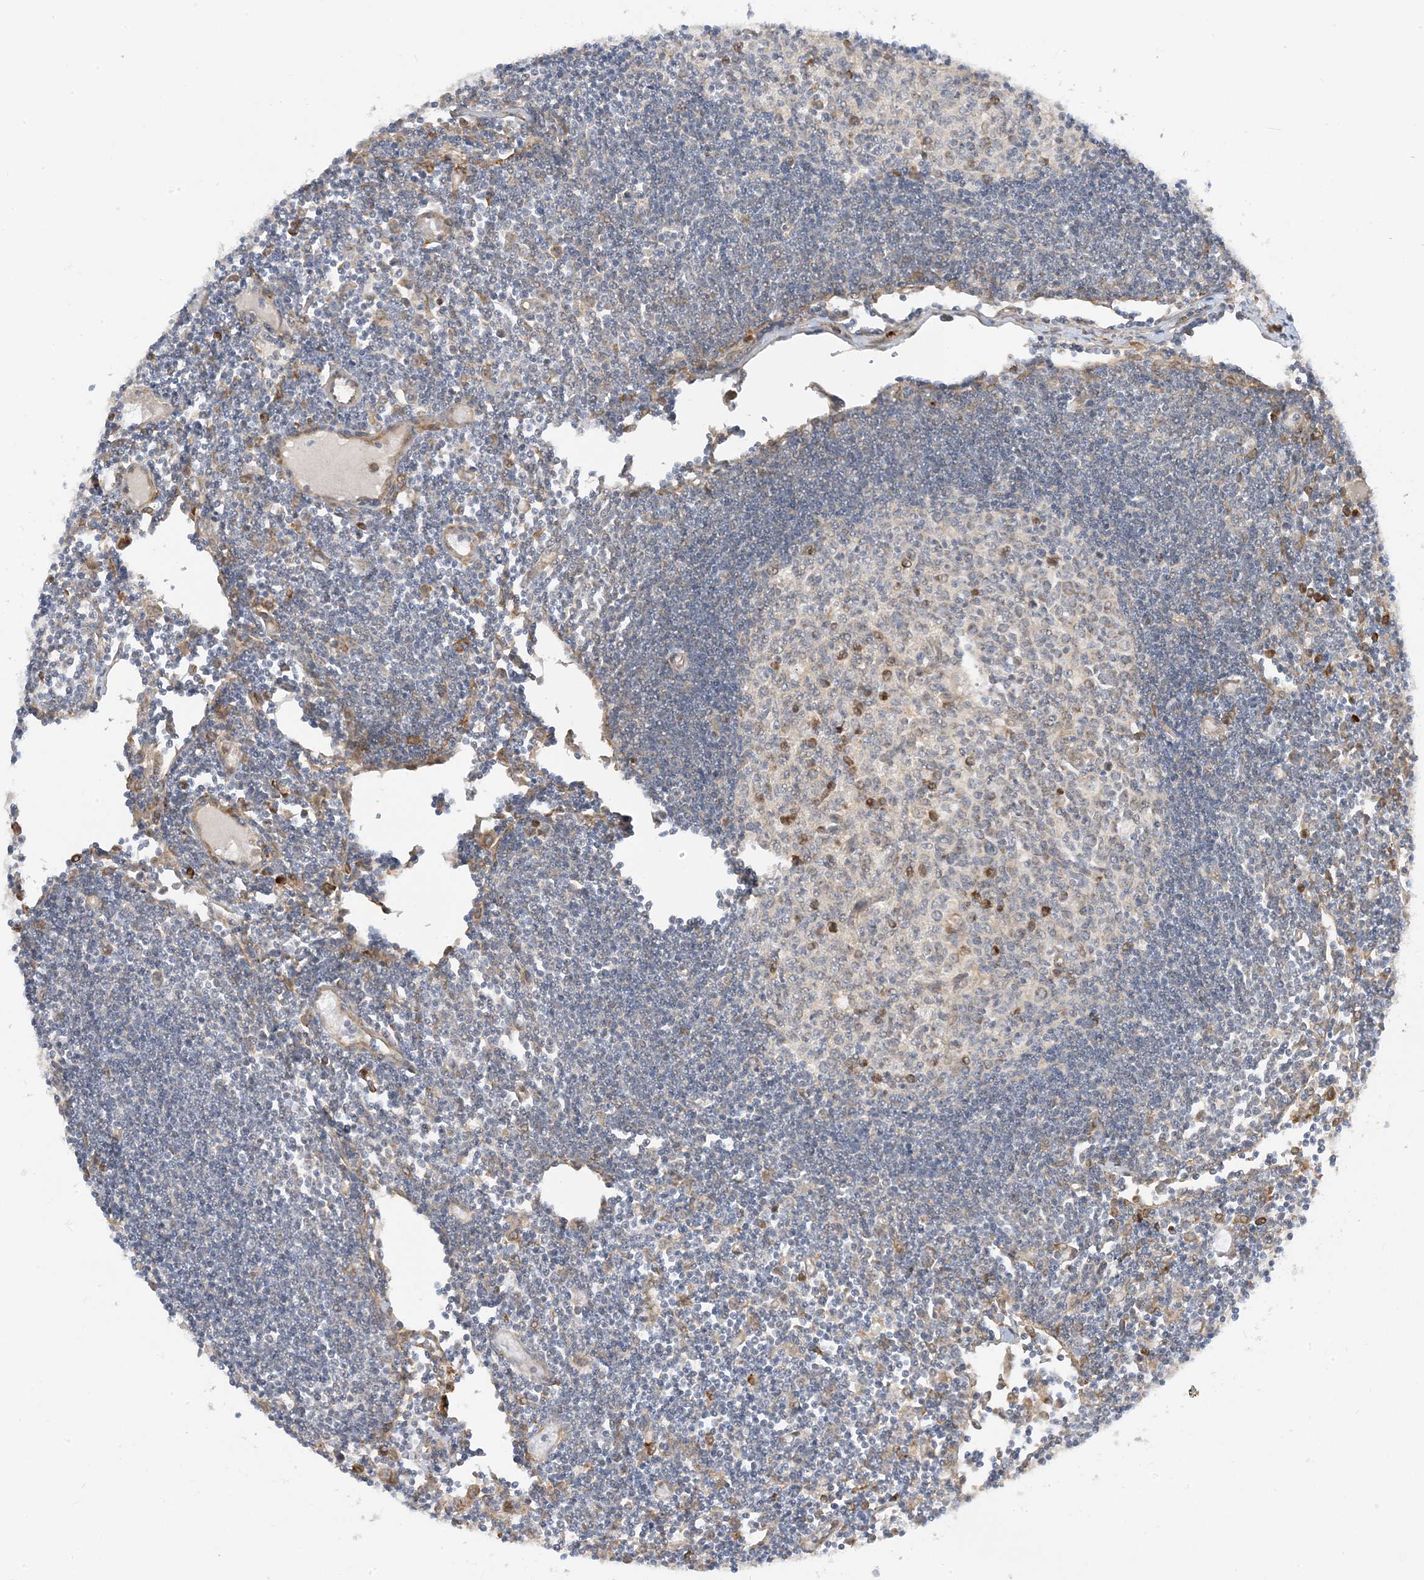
{"staining": {"intensity": "moderate", "quantity": "<25%", "location": "cytoplasmic/membranous,nuclear"}, "tissue": "lymph node", "cell_type": "Germinal center cells", "image_type": "normal", "snomed": [{"axis": "morphology", "description": "Normal tissue, NOS"}, {"axis": "topography", "description": "Lymph node"}], "caption": "A micrograph showing moderate cytoplasmic/membranous,nuclear staining in about <25% of germinal center cells in normal lymph node, as visualized by brown immunohistochemical staining.", "gene": "SCARF2", "patient": {"sex": "female", "age": 11}}